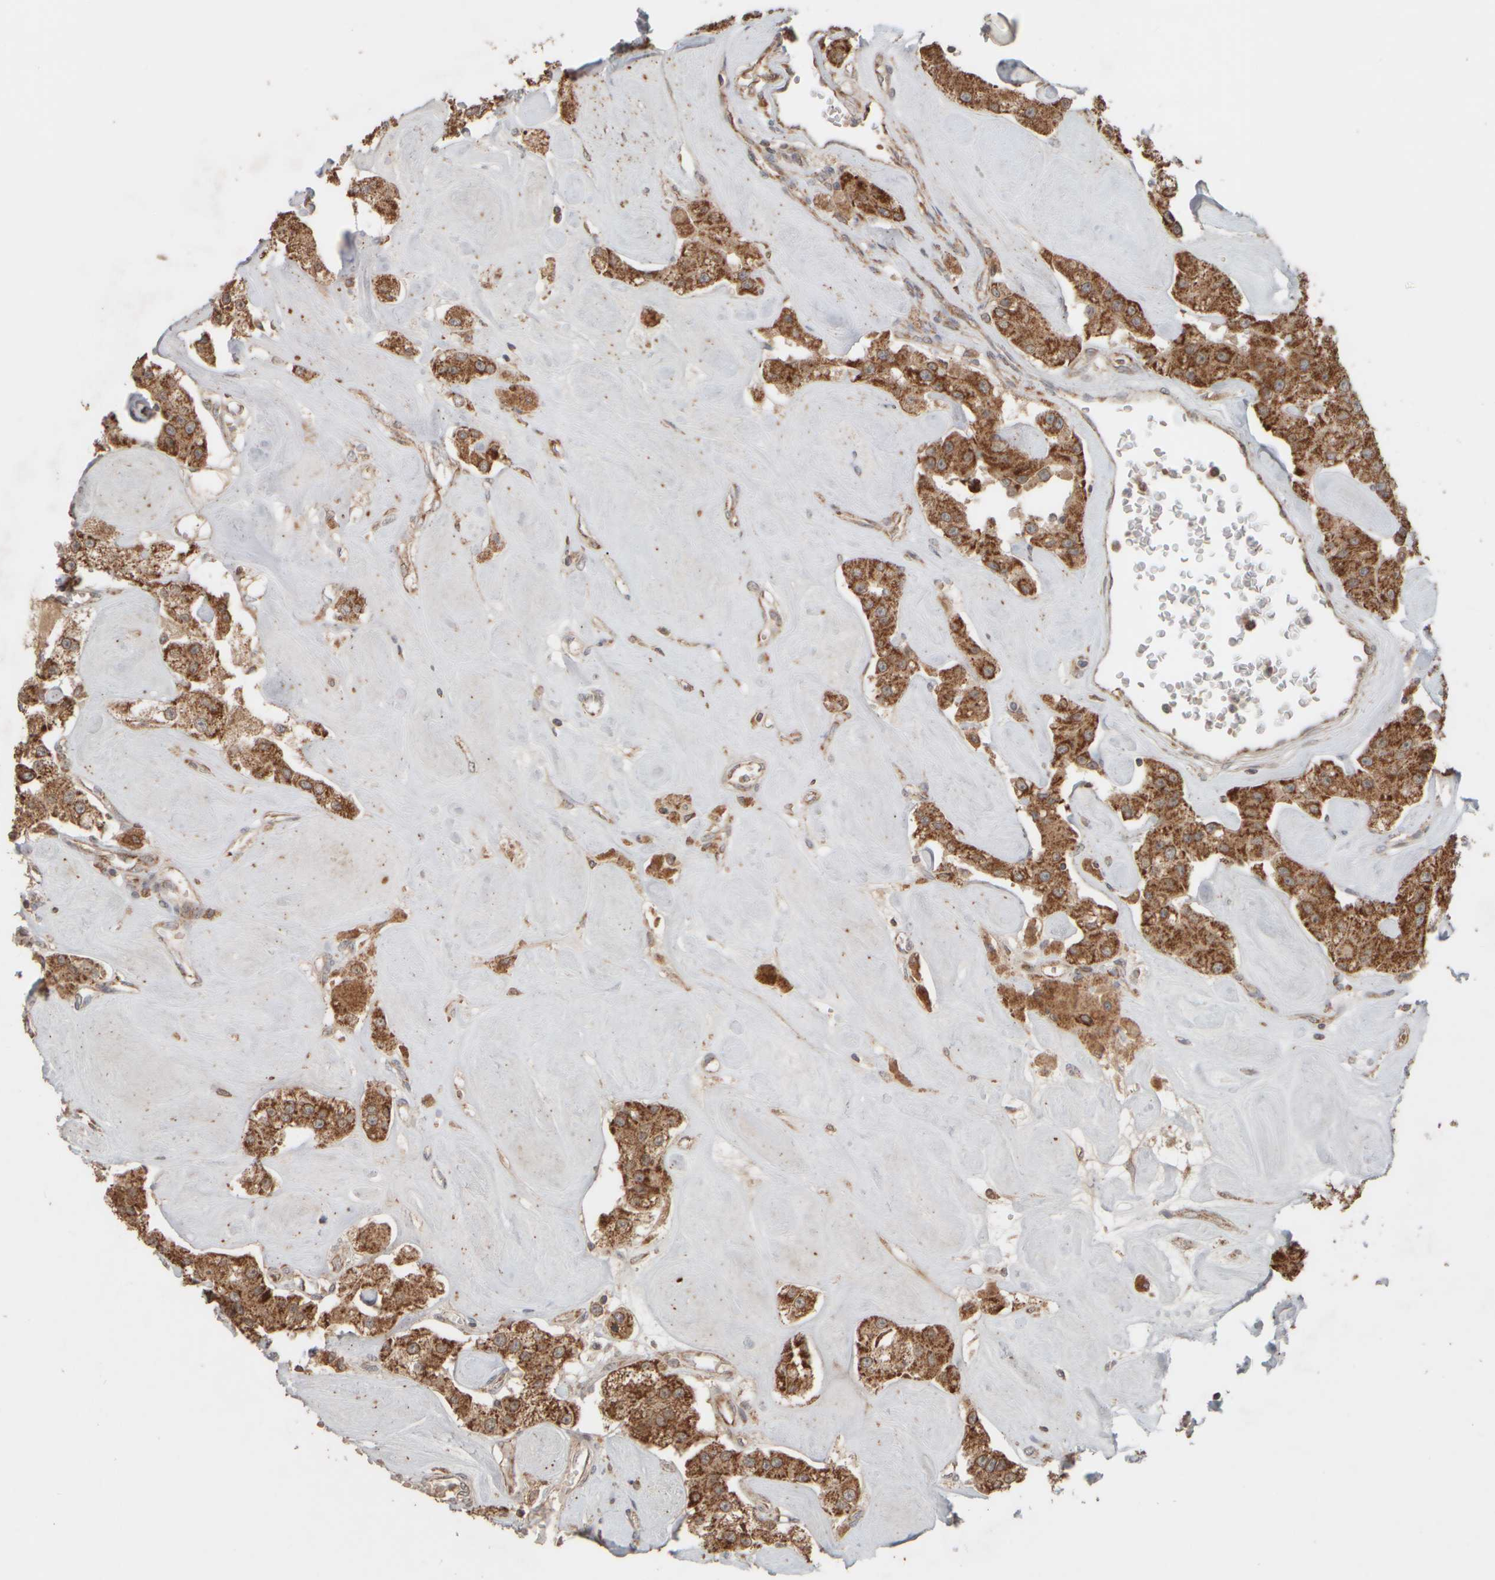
{"staining": {"intensity": "strong", "quantity": ">75%", "location": "cytoplasmic/membranous"}, "tissue": "carcinoid", "cell_type": "Tumor cells", "image_type": "cancer", "snomed": [{"axis": "morphology", "description": "Carcinoid, malignant, NOS"}, {"axis": "topography", "description": "Pancreas"}], "caption": "IHC micrograph of neoplastic tissue: human carcinoid stained using immunohistochemistry displays high levels of strong protein expression localized specifically in the cytoplasmic/membranous of tumor cells, appearing as a cytoplasmic/membranous brown color.", "gene": "EIF2B3", "patient": {"sex": "male", "age": 41}}